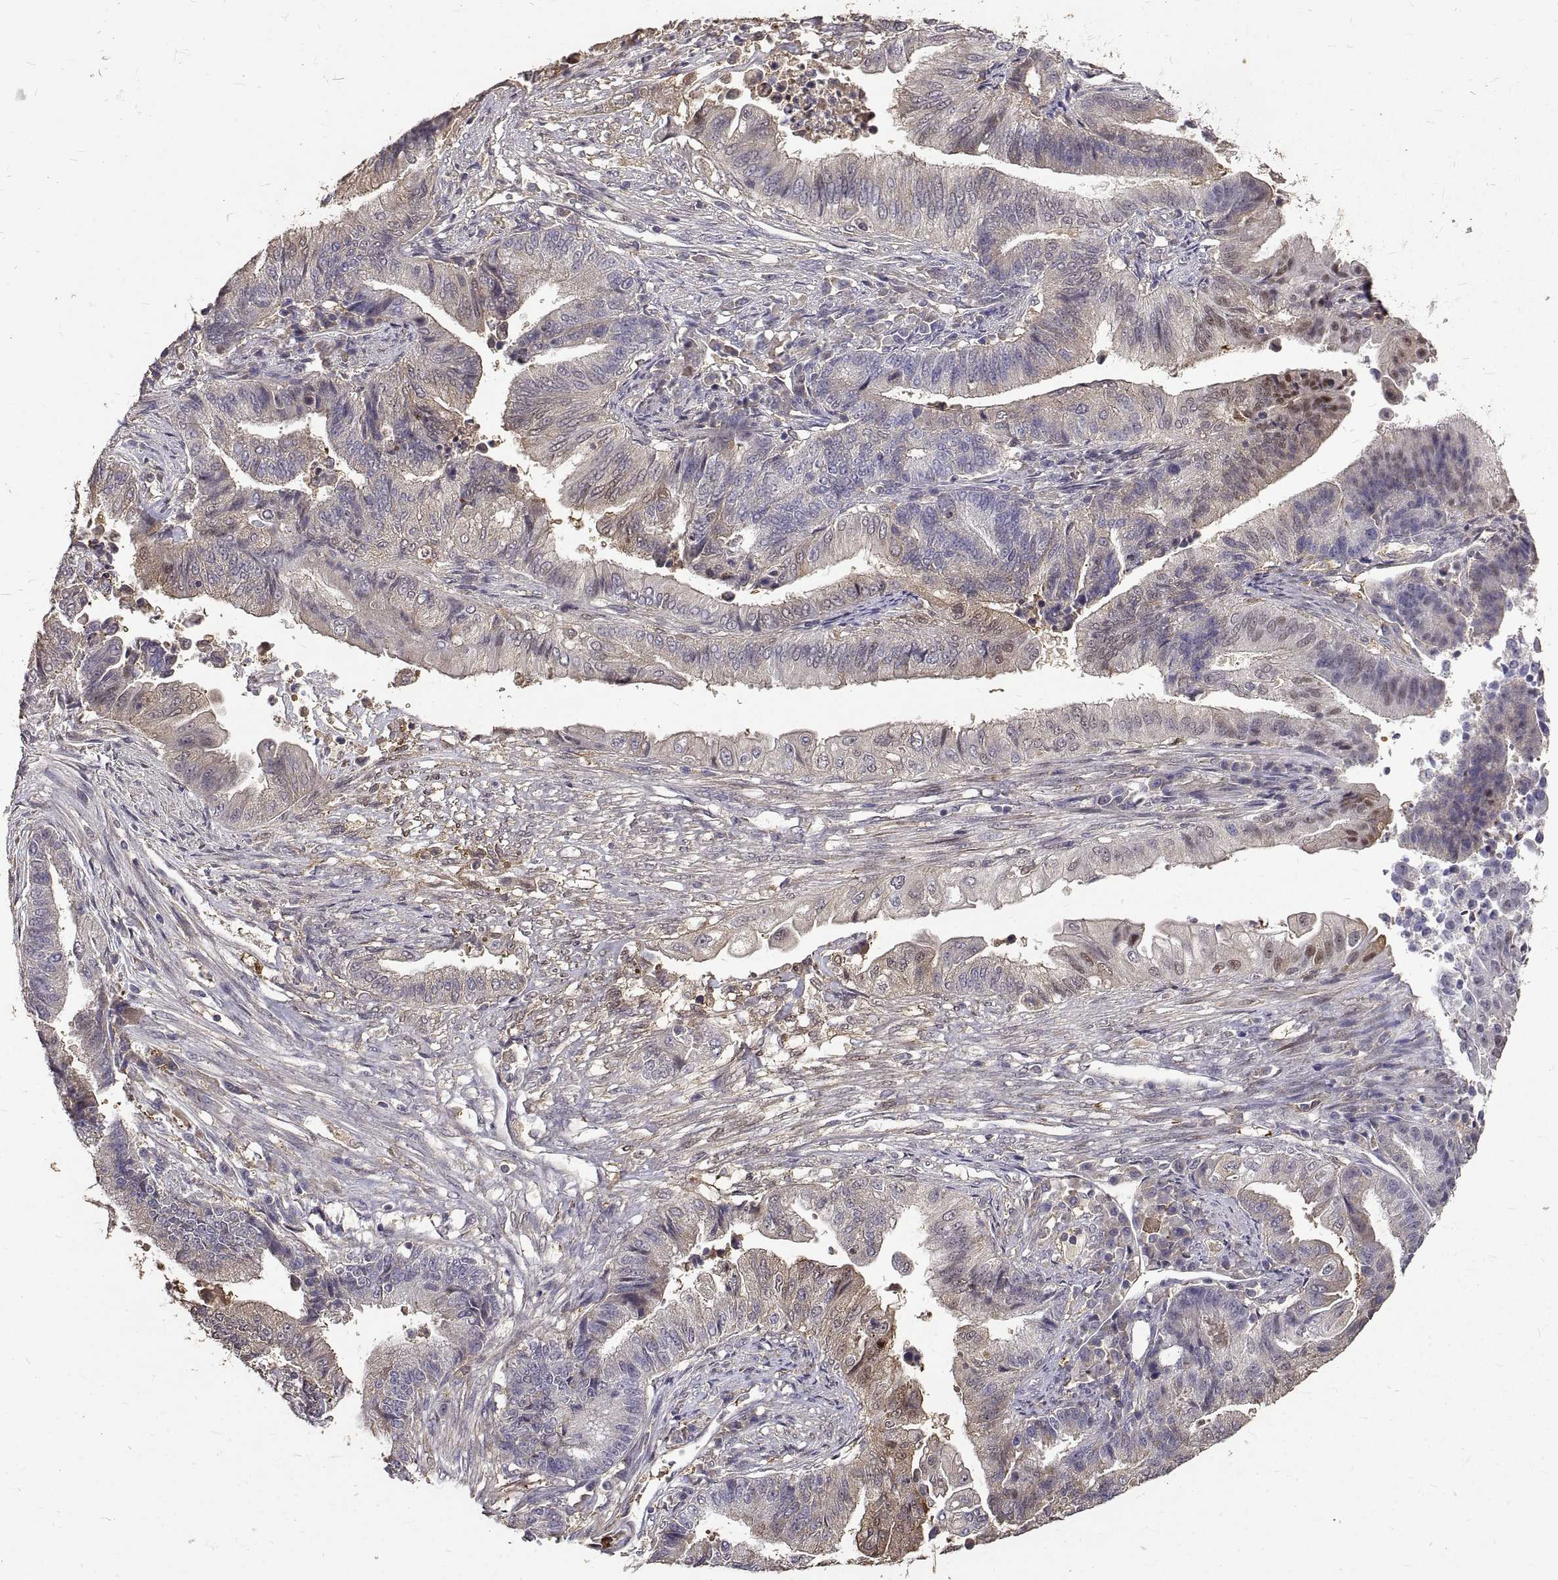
{"staining": {"intensity": "weak", "quantity": "<25%", "location": "cytoplasmic/membranous"}, "tissue": "endometrial cancer", "cell_type": "Tumor cells", "image_type": "cancer", "snomed": [{"axis": "morphology", "description": "Adenocarcinoma, NOS"}, {"axis": "topography", "description": "Uterus"}, {"axis": "topography", "description": "Endometrium"}], "caption": "Endometrial cancer was stained to show a protein in brown. There is no significant expression in tumor cells.", "gene": "PEA15", "patient": {"sex": "female", "age": 54}}